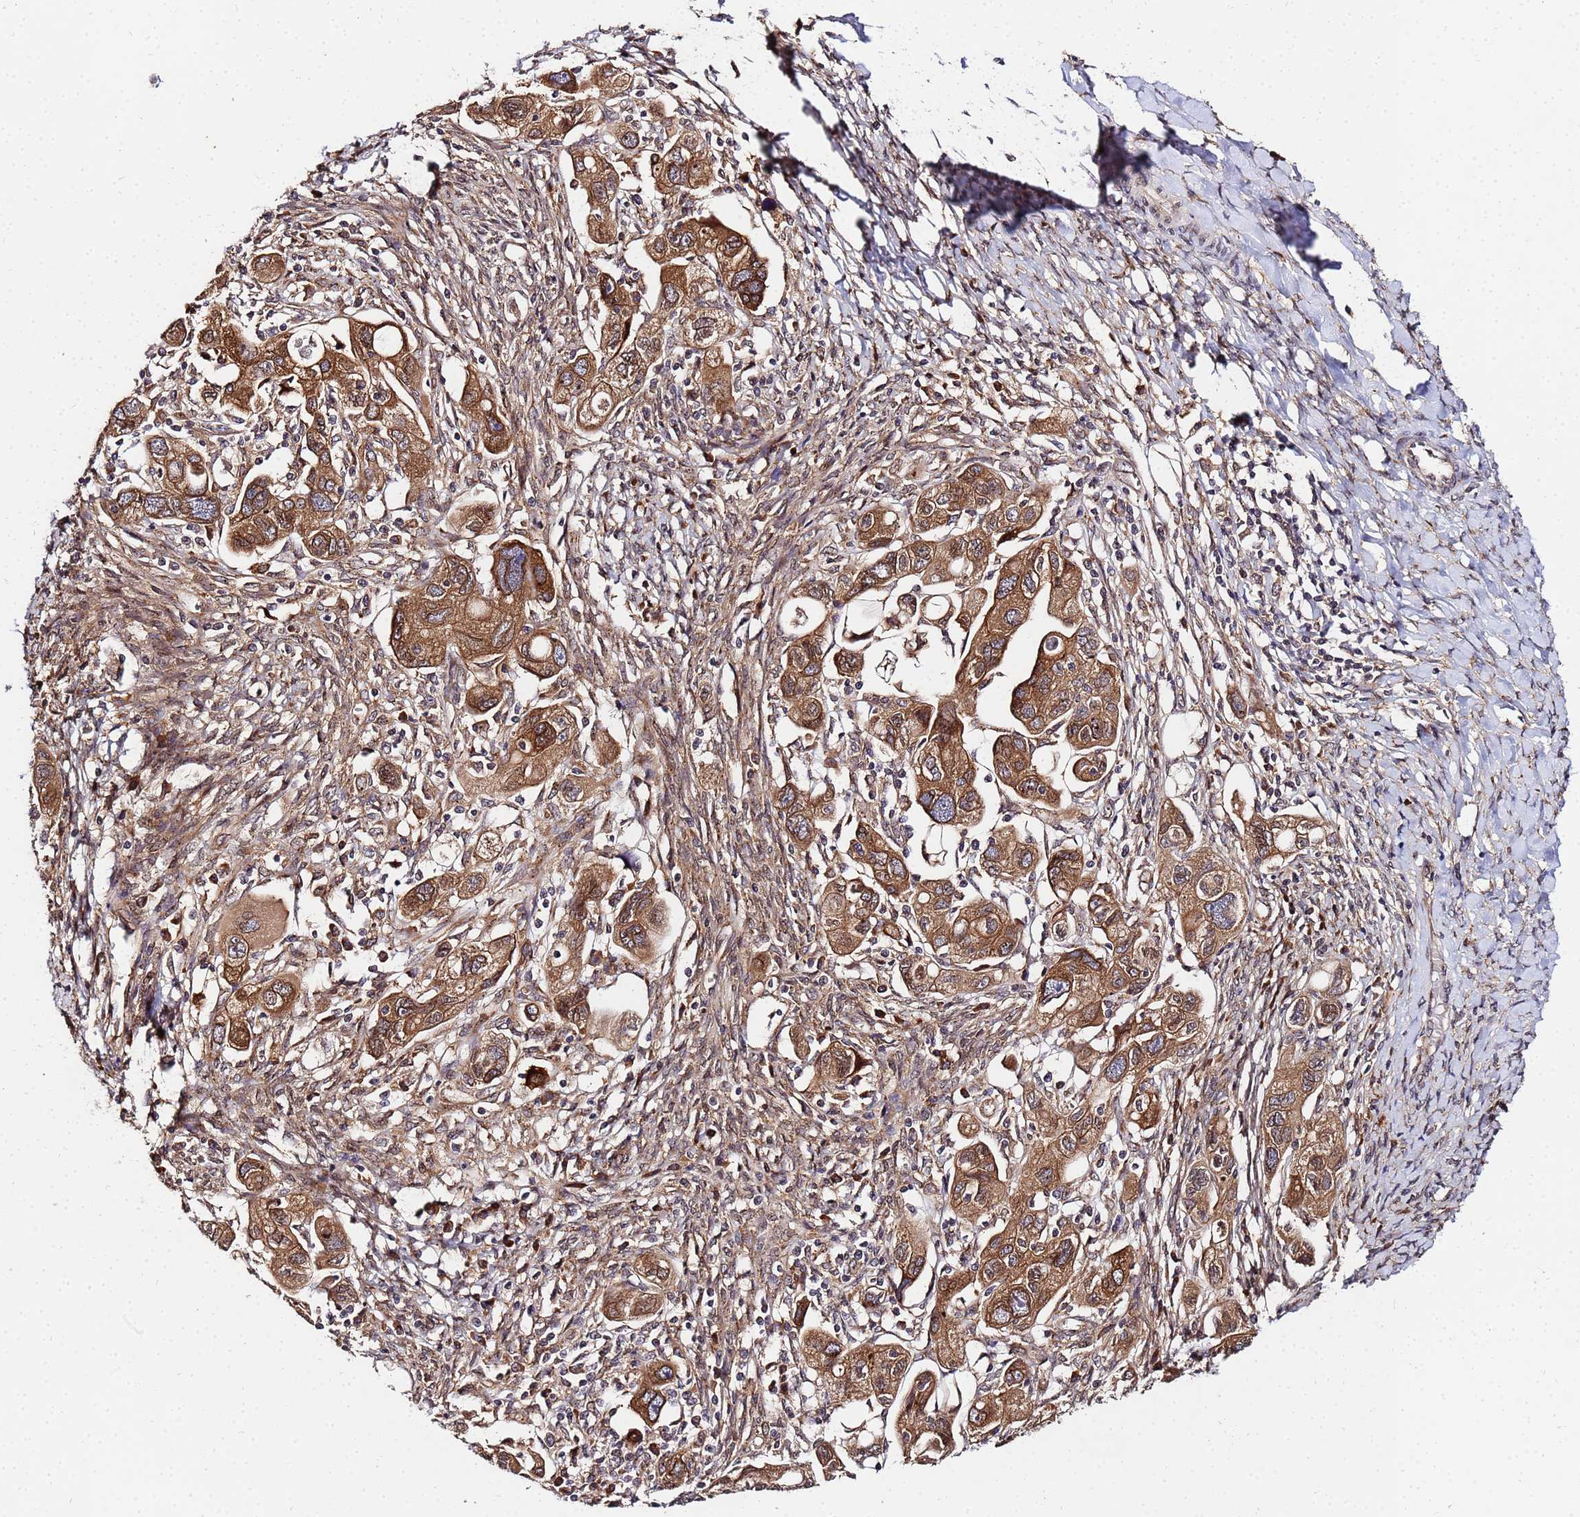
{"staining": {"intensity": "moderate", "quantity": ">75%", "location": "cytoplasmic/membranous"}, "tissue": "ovarian cancer", "cell_type": "Tumor cells", "image_type": "cancer", "snomed": [{"axis": "morphology", "description": "Carcinoma, NOS"}, {"axis": "morphology", "description": "Cystadenocarcinoma, serous, NOS"}, {"axis": "topography", "description": "Ovary"}], "caption": "Moderate cytoplasmic/membranous positivity is seen in approximately >75% of tumor cells in ovarian cancer. Using DAB (3,3'-diaminobenzidine) (brown) and hematoxylin (blue) stains, captured at high magnification using brightfield microscopy.", "gene": "UNC93B1", "patient": {"sex": "female", "age": 69}}